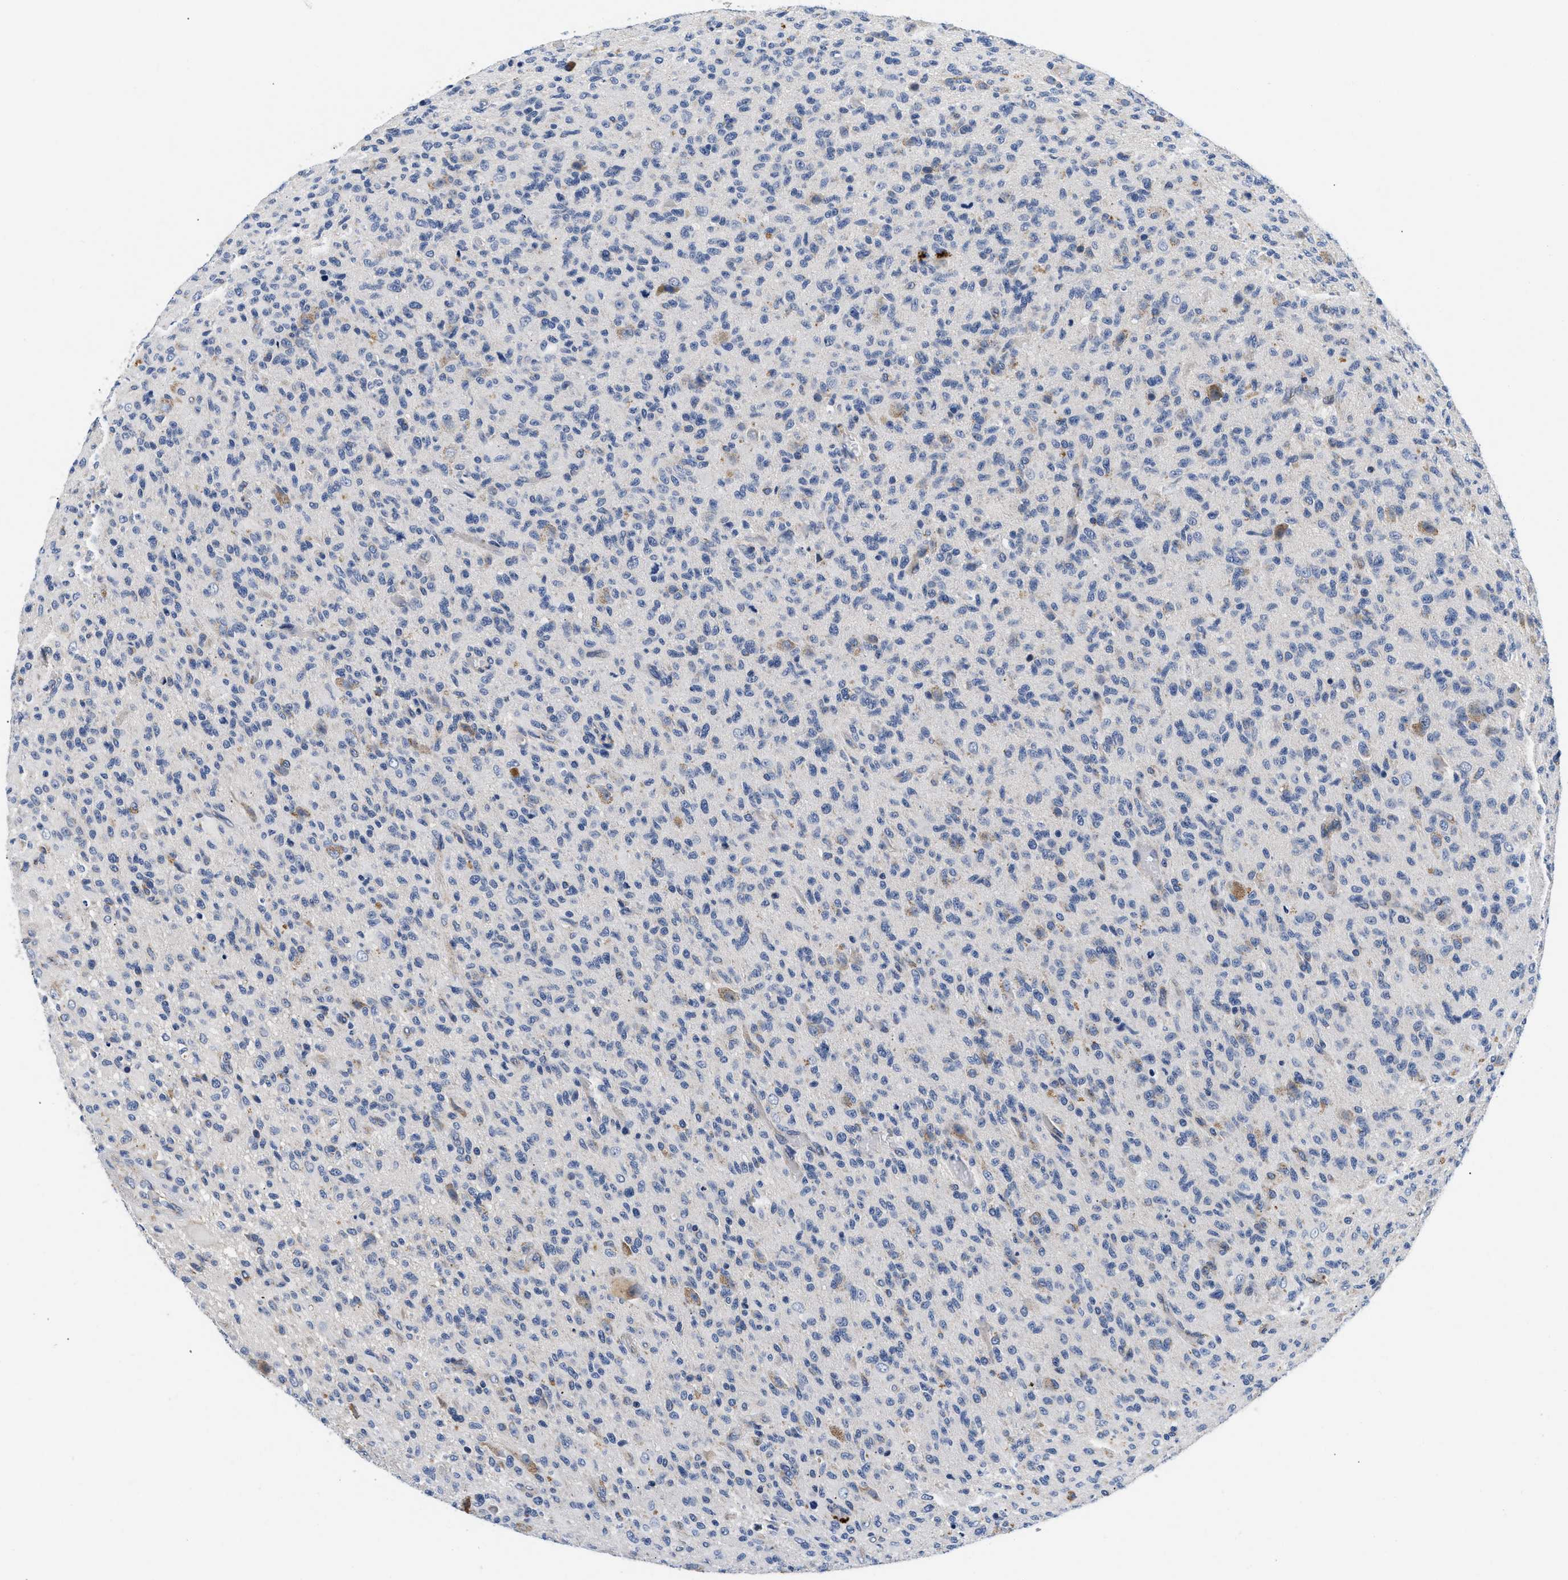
{"staining": {"intensity": "negative", "quantity": "none", "location": "none"}, "tissue": "glioma", "cell_type": "Tumor cells", "image_type": "cancer", "snomed": [{"axis": "morphology", "description": "Glioma, malignant, High grade"}, {"axis": "topography", "description": "Brain"}], "caption": "Tumor cells are negative for protein expression in human glioma.", "gene": "PDP1", "patient": {"sex": "male", "age": 71}}